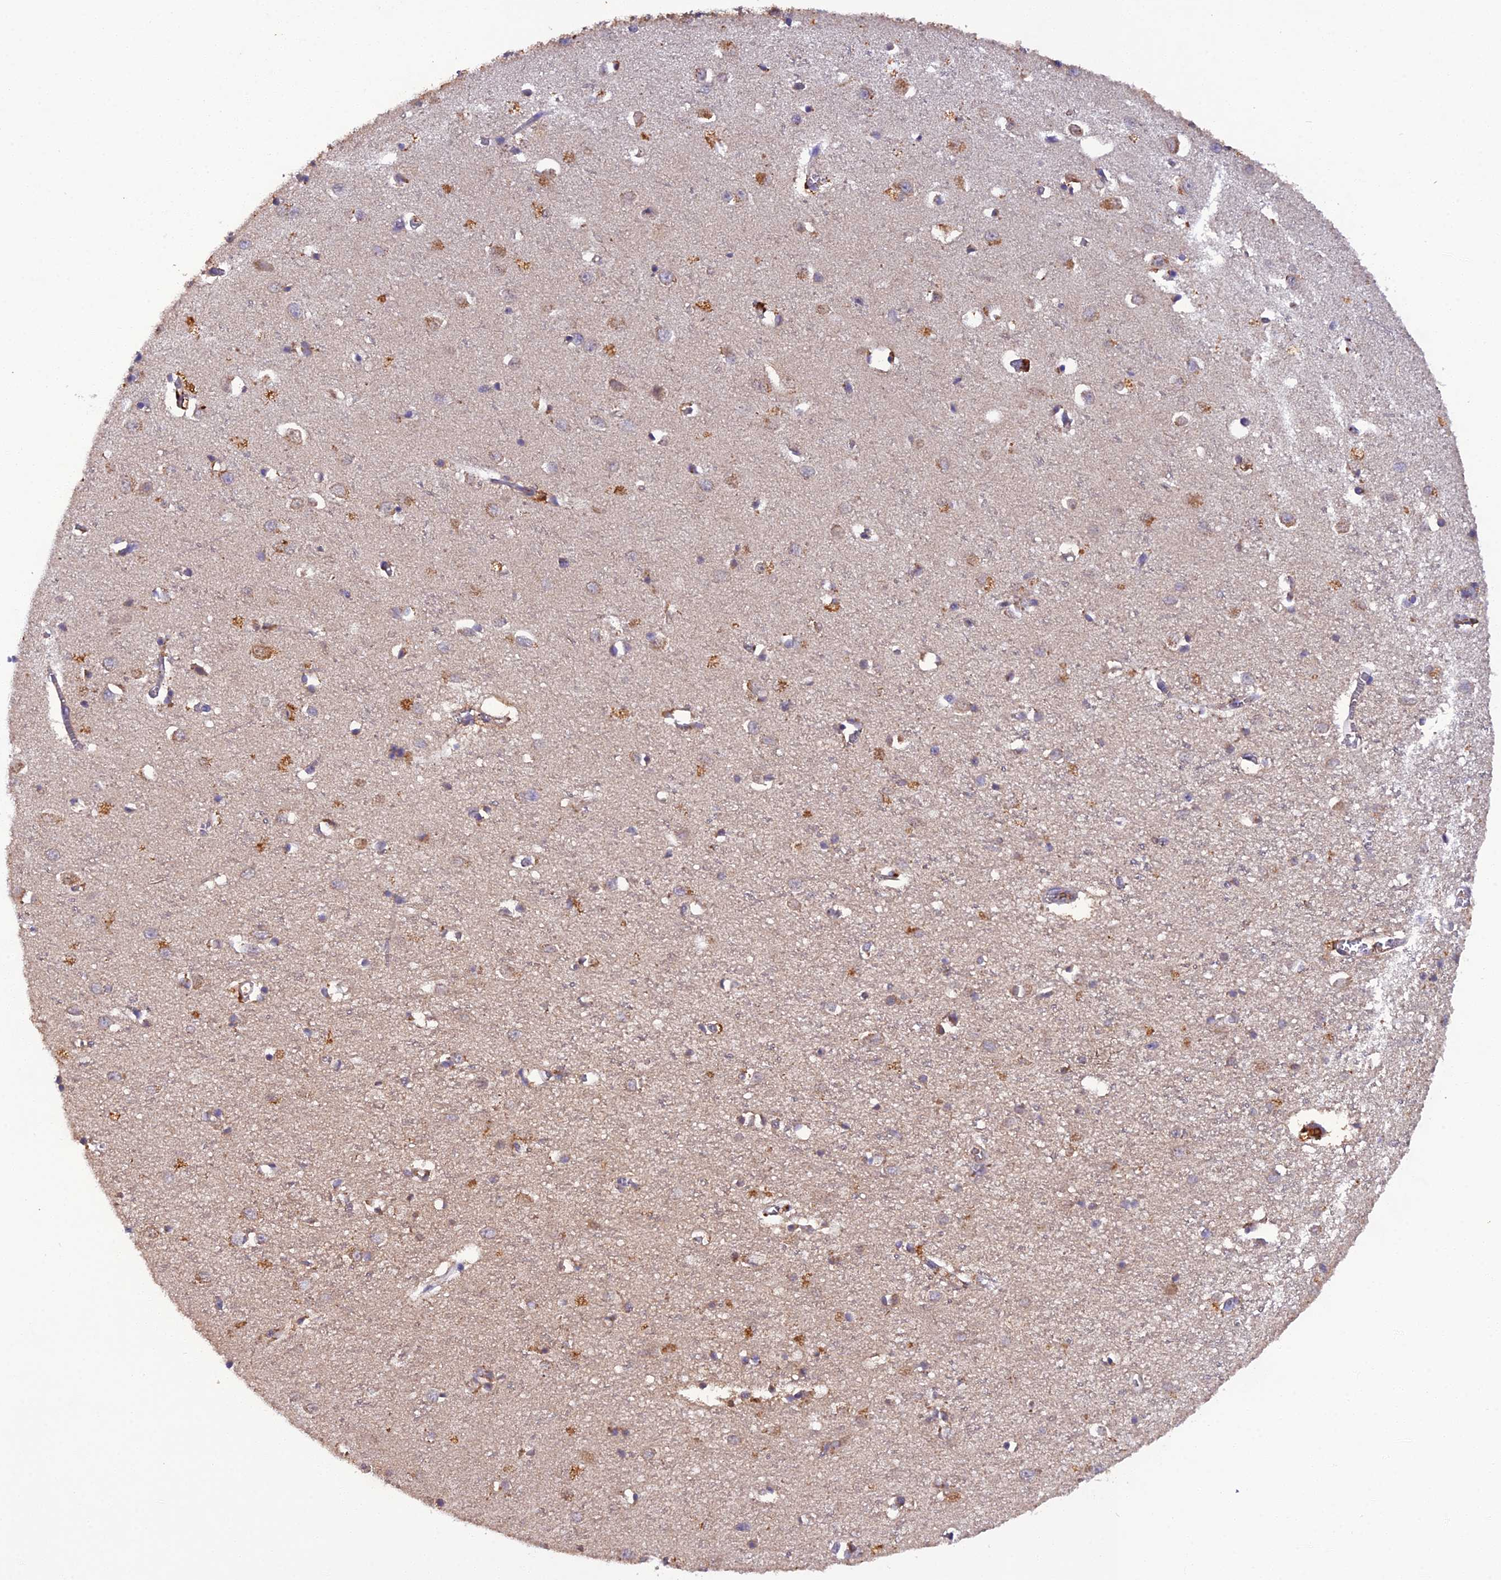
{"staining": {"intensity": "negative", "quantity": "none", "location": "none"}, "tissue": "cerebral cortex", "cell_type": "Endothelial cells", "image_type": "normal", "snomed": [{"axis": "morphology", "description": "Normal tissue, NOS"}, {"axis": "topography", "description": "Cerebral cortex"}], "caption": "This is a micrograph of immunohistochemistry staining of benign cerebral cortex, which shows no staining in endothelial cells.", "gene": "TMEM258", "patient": {"sex": "female", "age": 64}}